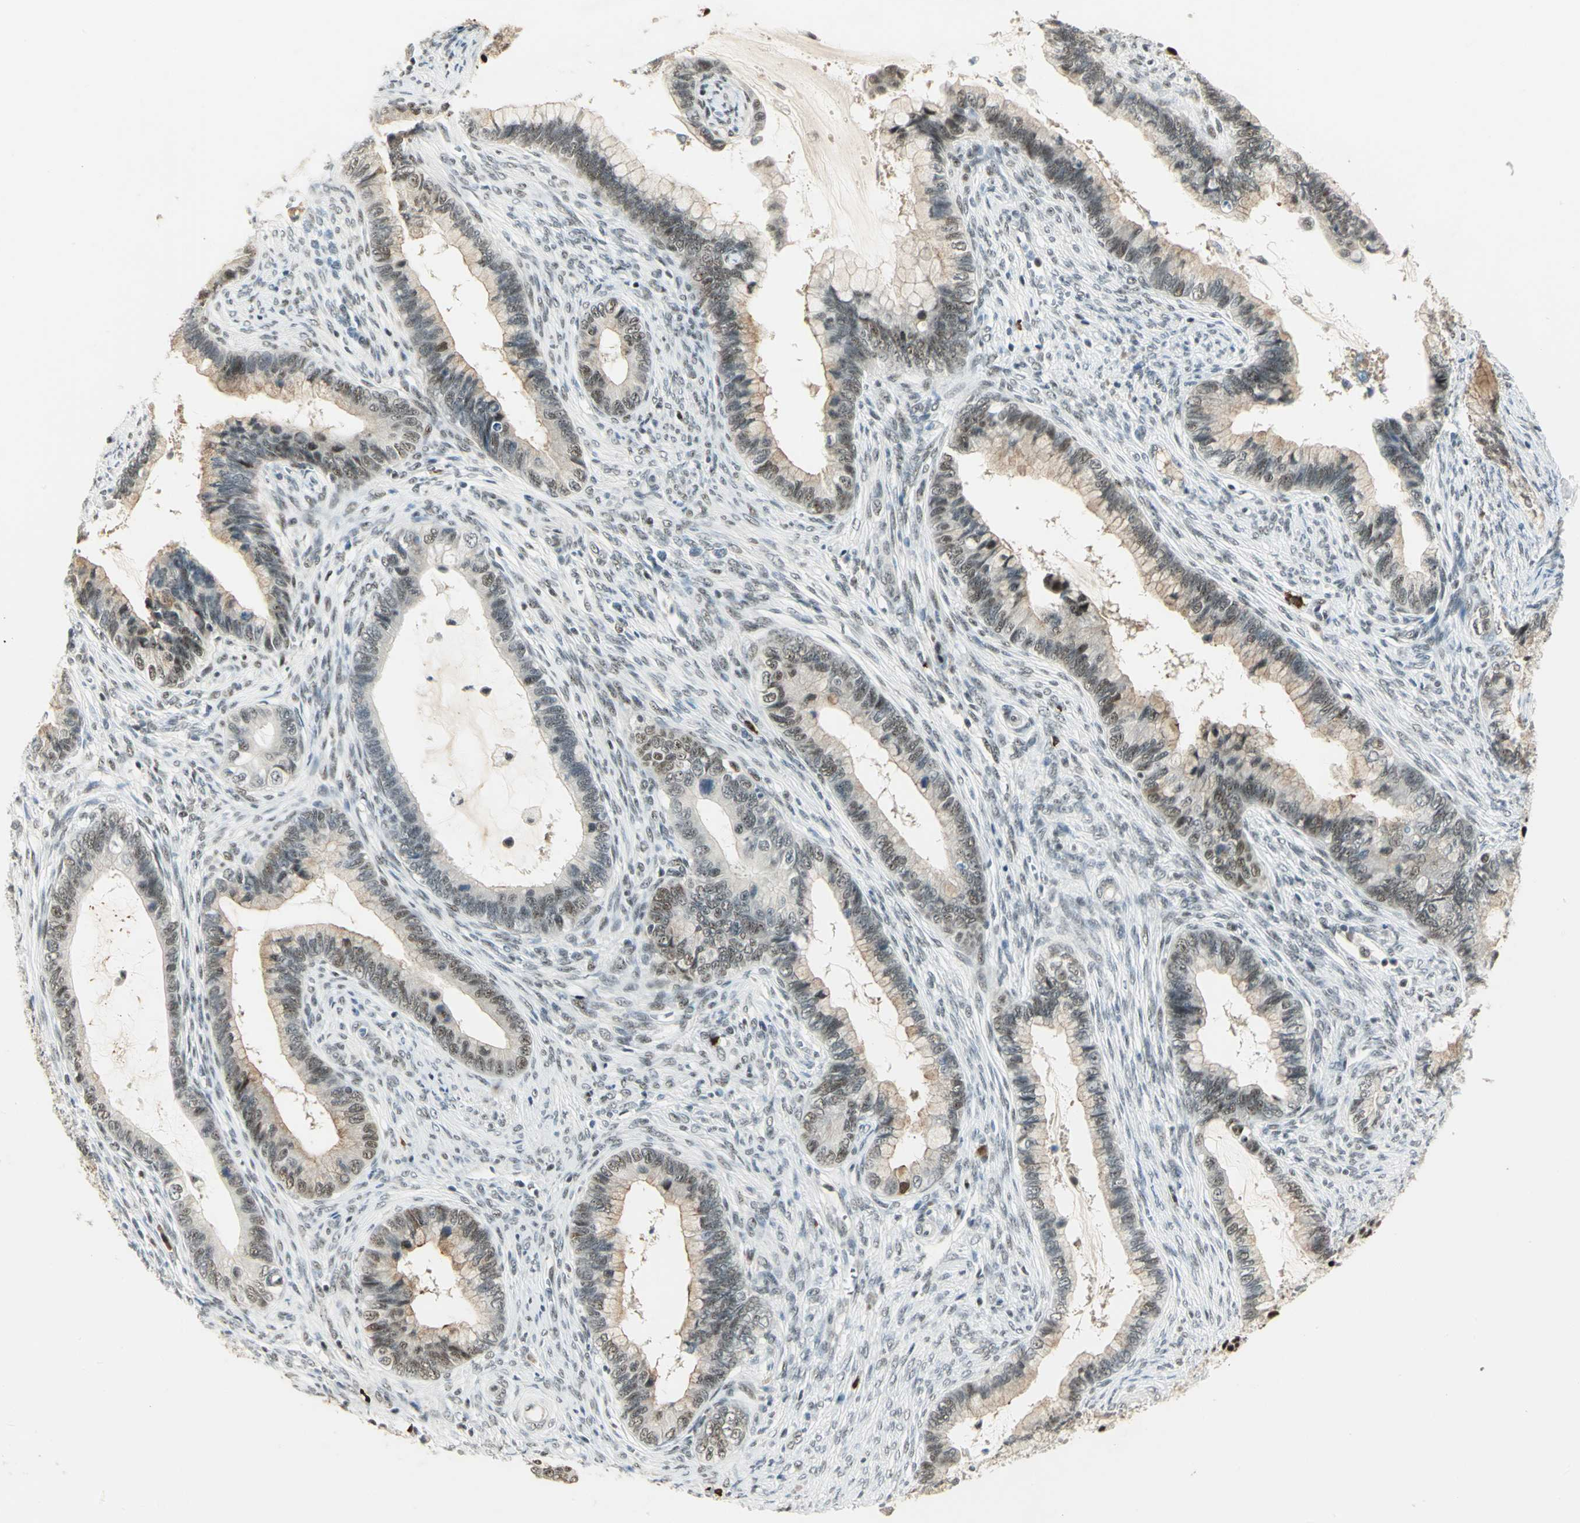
{"staining": {"intensity": "moderate", "quantity": "25%-75%", "location": "cytoplasmic/membranous,nuclear"}, "tissue": "cervical cancer", "cell_type": "Tumor cells", "image_type": "cancer", "snomed": [{"axis": "morphology", "description": "Adenocarcinoma, NOS"}, {"axis": "topography", "description": "Cervix"}], "caption": "Protein expression by immunohistochemistry exhibits moderate cytoplasmic/membranous and nuclear positivity in about 25%-75% of tumor cells in cervical cancer.", "gene": "CCNT1", "patient": {"sex": "female", "age": 44}}